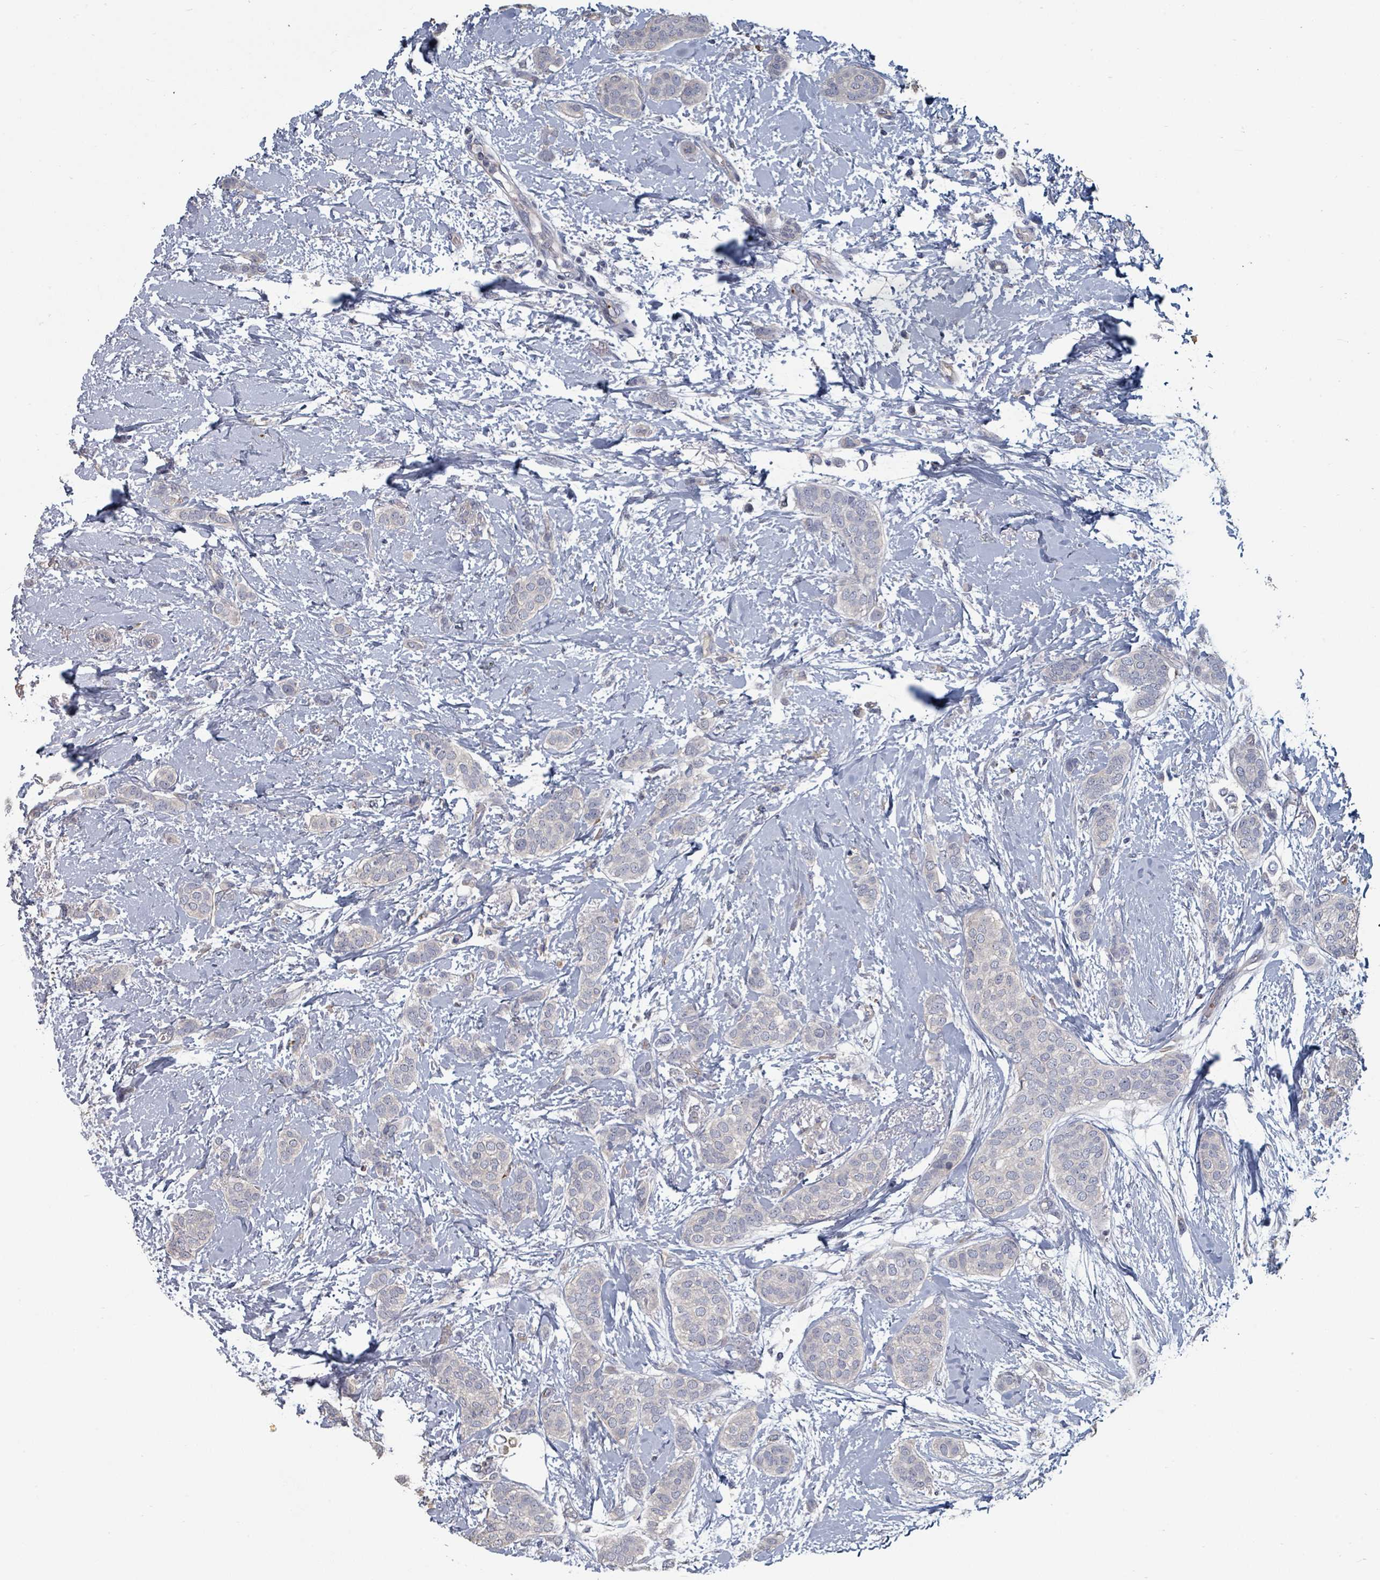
{"staining": {"intensity": "negative", "quantity": "none", "location": "none"}, "tissue": "breast cancer", "cell_type": "Tumor cells", "image_type": "cancer", "snomed": [{"axis": "morphology", "description": "Duct carcinoma"}, {"axis": "topography", "description": "Breast"}], "caption": "Histopathology image shows no protein positivity in tumor cells of breast invasive ductal carcinoma tissue.", "gene": "PLAUR", "patient": {"sex": "female", "age": 72}}